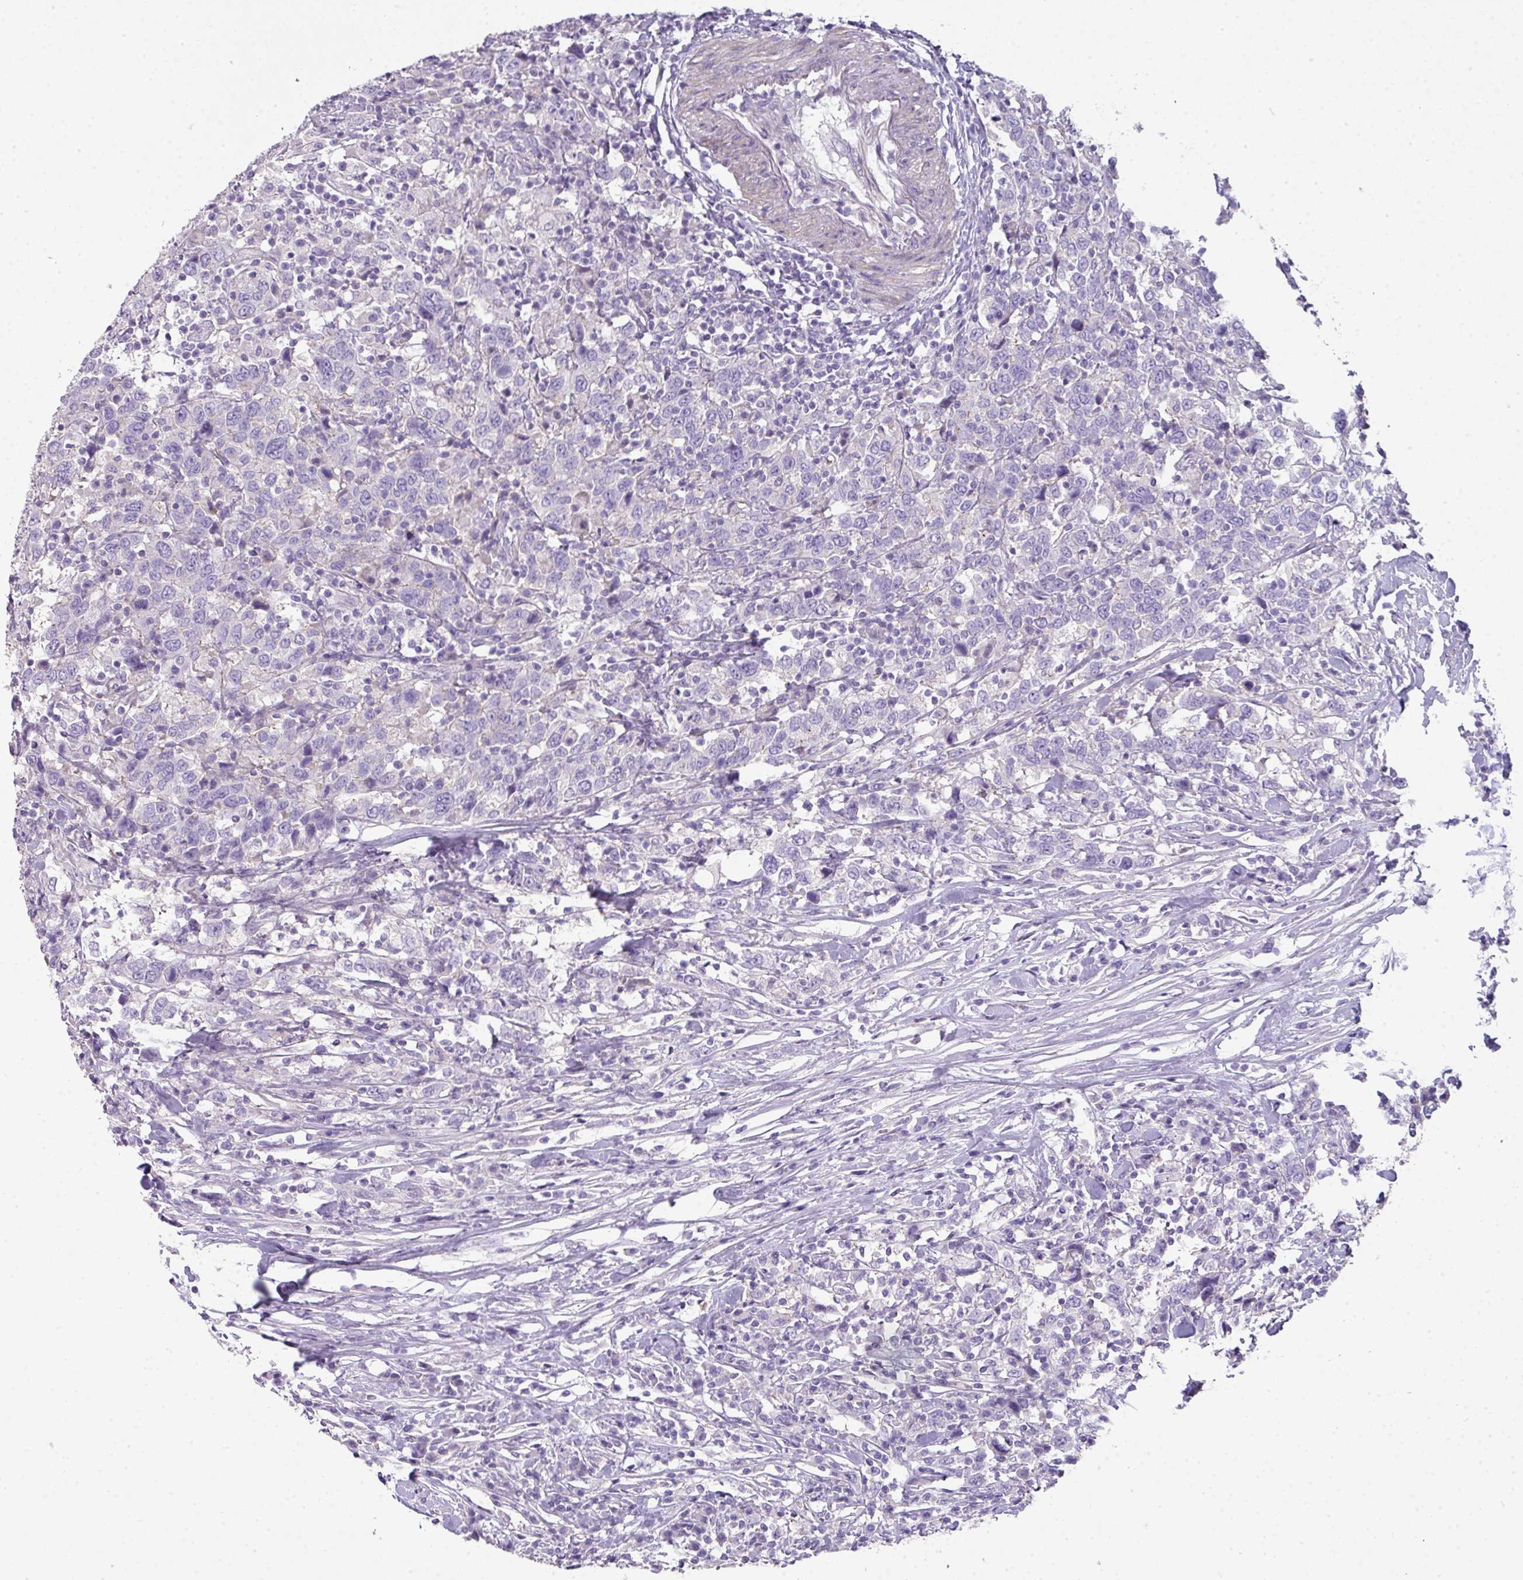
{"staining": {"intensity": "negative", "quantity": "none", "location": "none"}, "tissue": "urothelial cancer", "cell_type": "Tumor cells", "image_type": "cancer", "snomed": [{"axis": "morphology", "description": "Urothelial carcinoma, High grade"}, {"axis": "topography", "description": "Urinary bladder"}], "caption": "High power microscopy micrograph of an immunohistochemistry (IHC) histopathology image of urothelial cancer, revealing no significant staining in tumor cells.", "gene": "GLI4", "patient": {"sex": "male", "age": 61}}